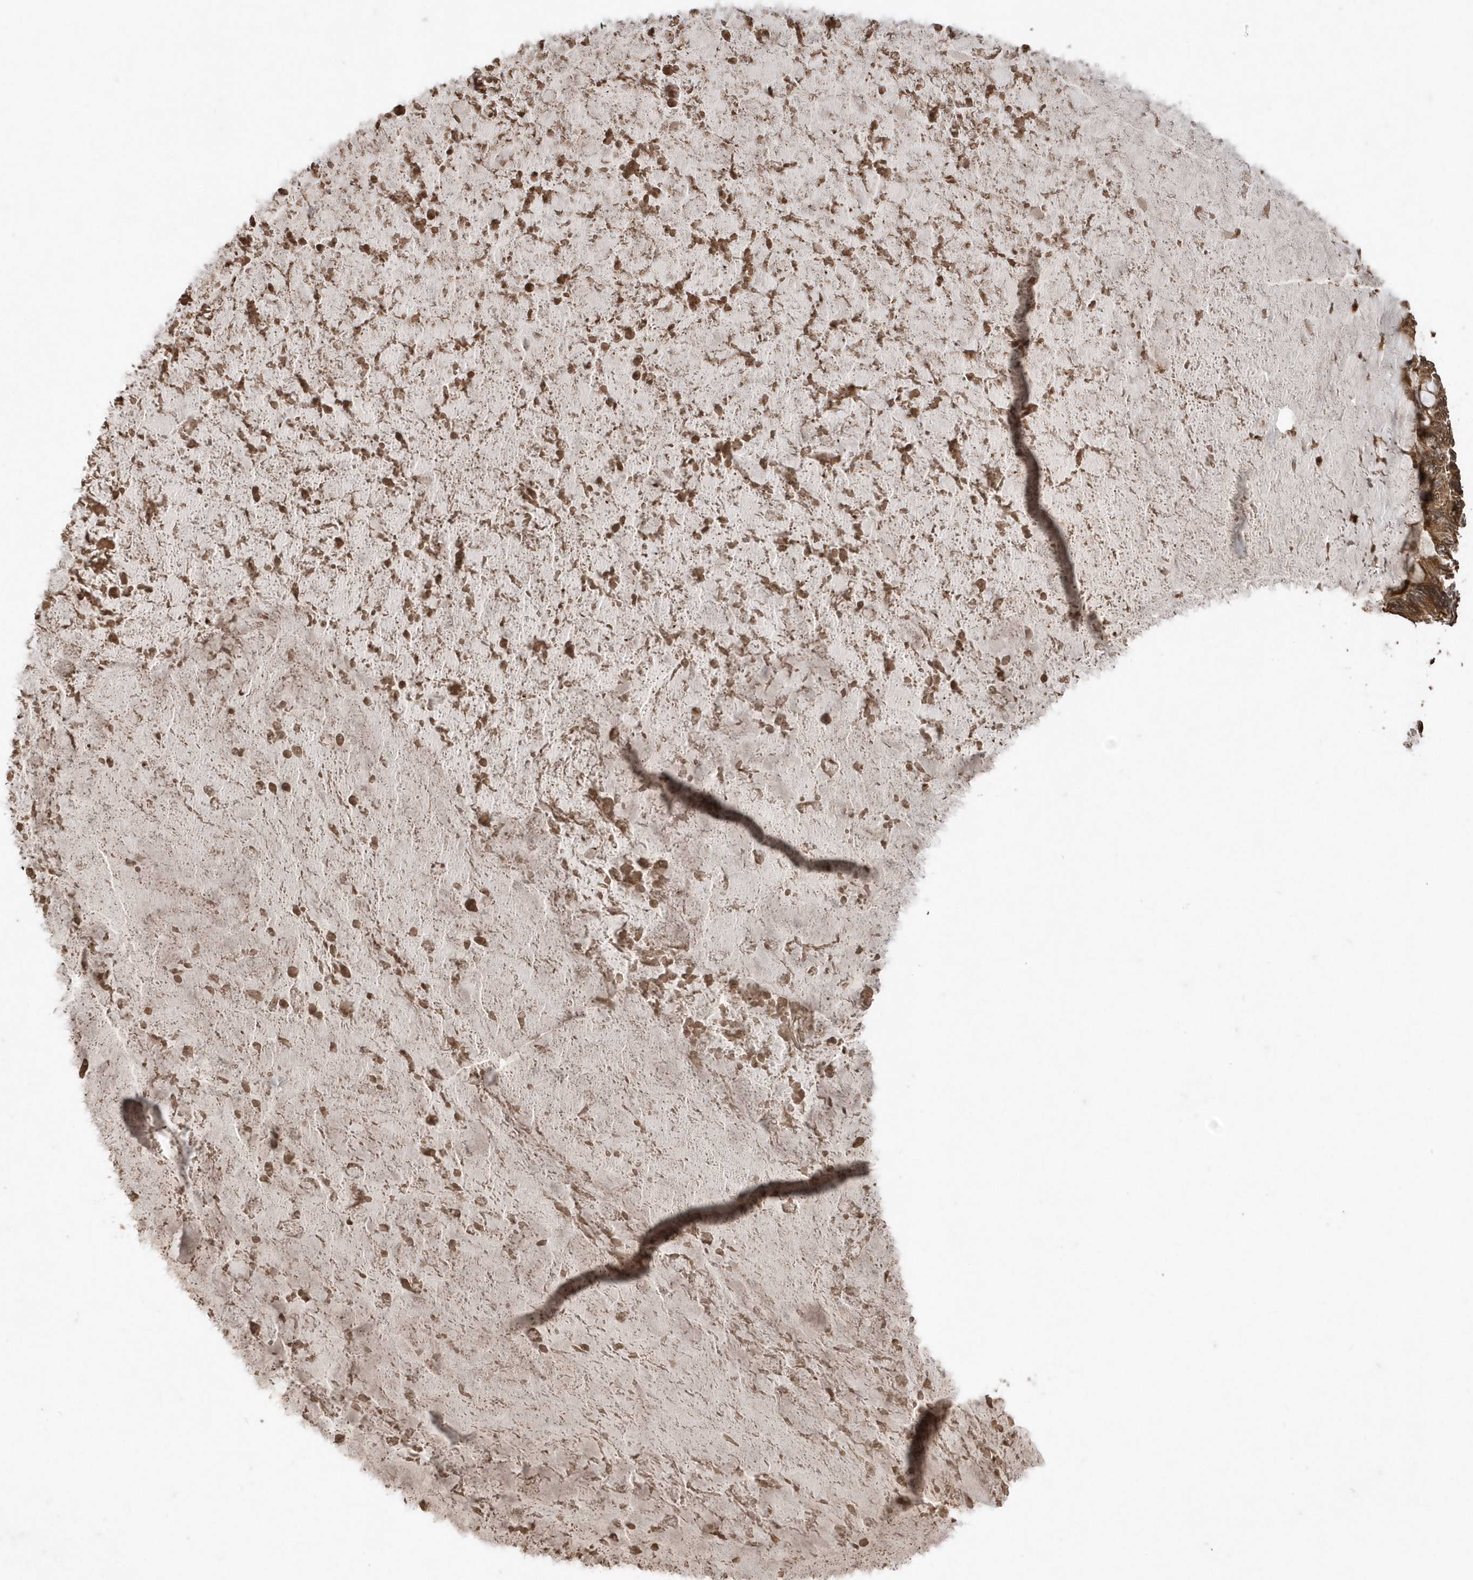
{"staining": {"intensity": "strong", "quantity": ">75%", "location": "cytoplasmic/membranous"}, "tissue": "ovarian cancer", "cell_type": "Tumor cells", "image_type": "cancer", "snomed": [{"axis": "morphology", "description": "Cystadenocarcinoma, mucinous, NOS"}, {"axis": "topography", "description": "Ovary"}], "caption": "Immunohistochemical staining of mucinous cystadenocarcinoma (ovarian) shows strong cytoplasmic/membranous protein staining in about >75% of tumor cells.", "gene": "WASHC5", "patient": {"sex": "female", "age": 61}}